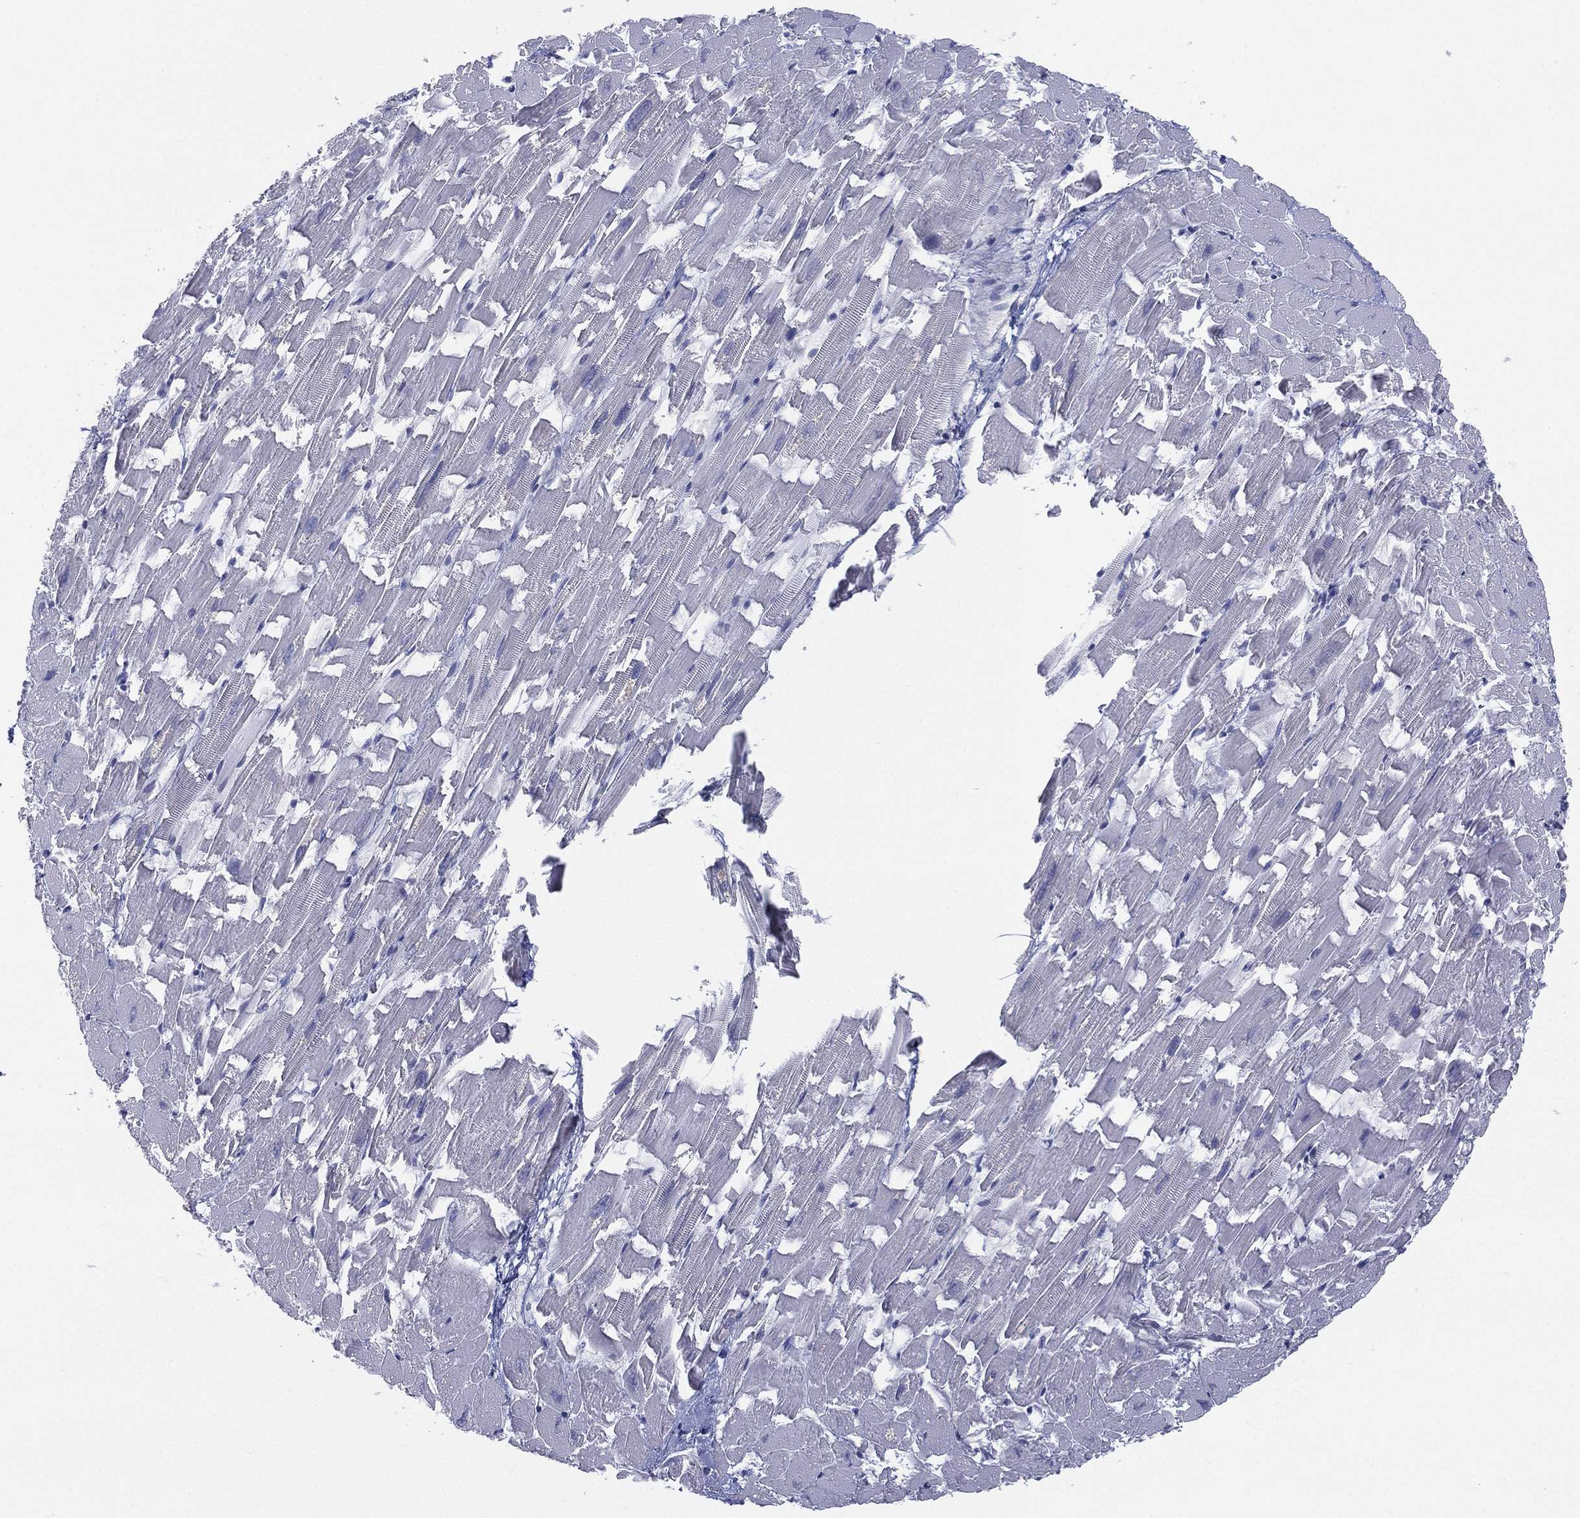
{"staining": {"intensity": "negative", "quantity": "none", "location": "none"}, "tissue": "heart muscle", "cell_type": "Cardiomyocytes", "image_type": "normal", "snomed": [{"axis": "morphology", "description": "Normal tissue, NOS"}, {"axis": "topography", "description": "Heart"}], "caption": "Immunohistochemistry of unremarkable heart muscle demonstrates no positivity in cardiomyocytes.", "gene": "CYP2D6", "patient": {"sex": "female", "age": 64}}